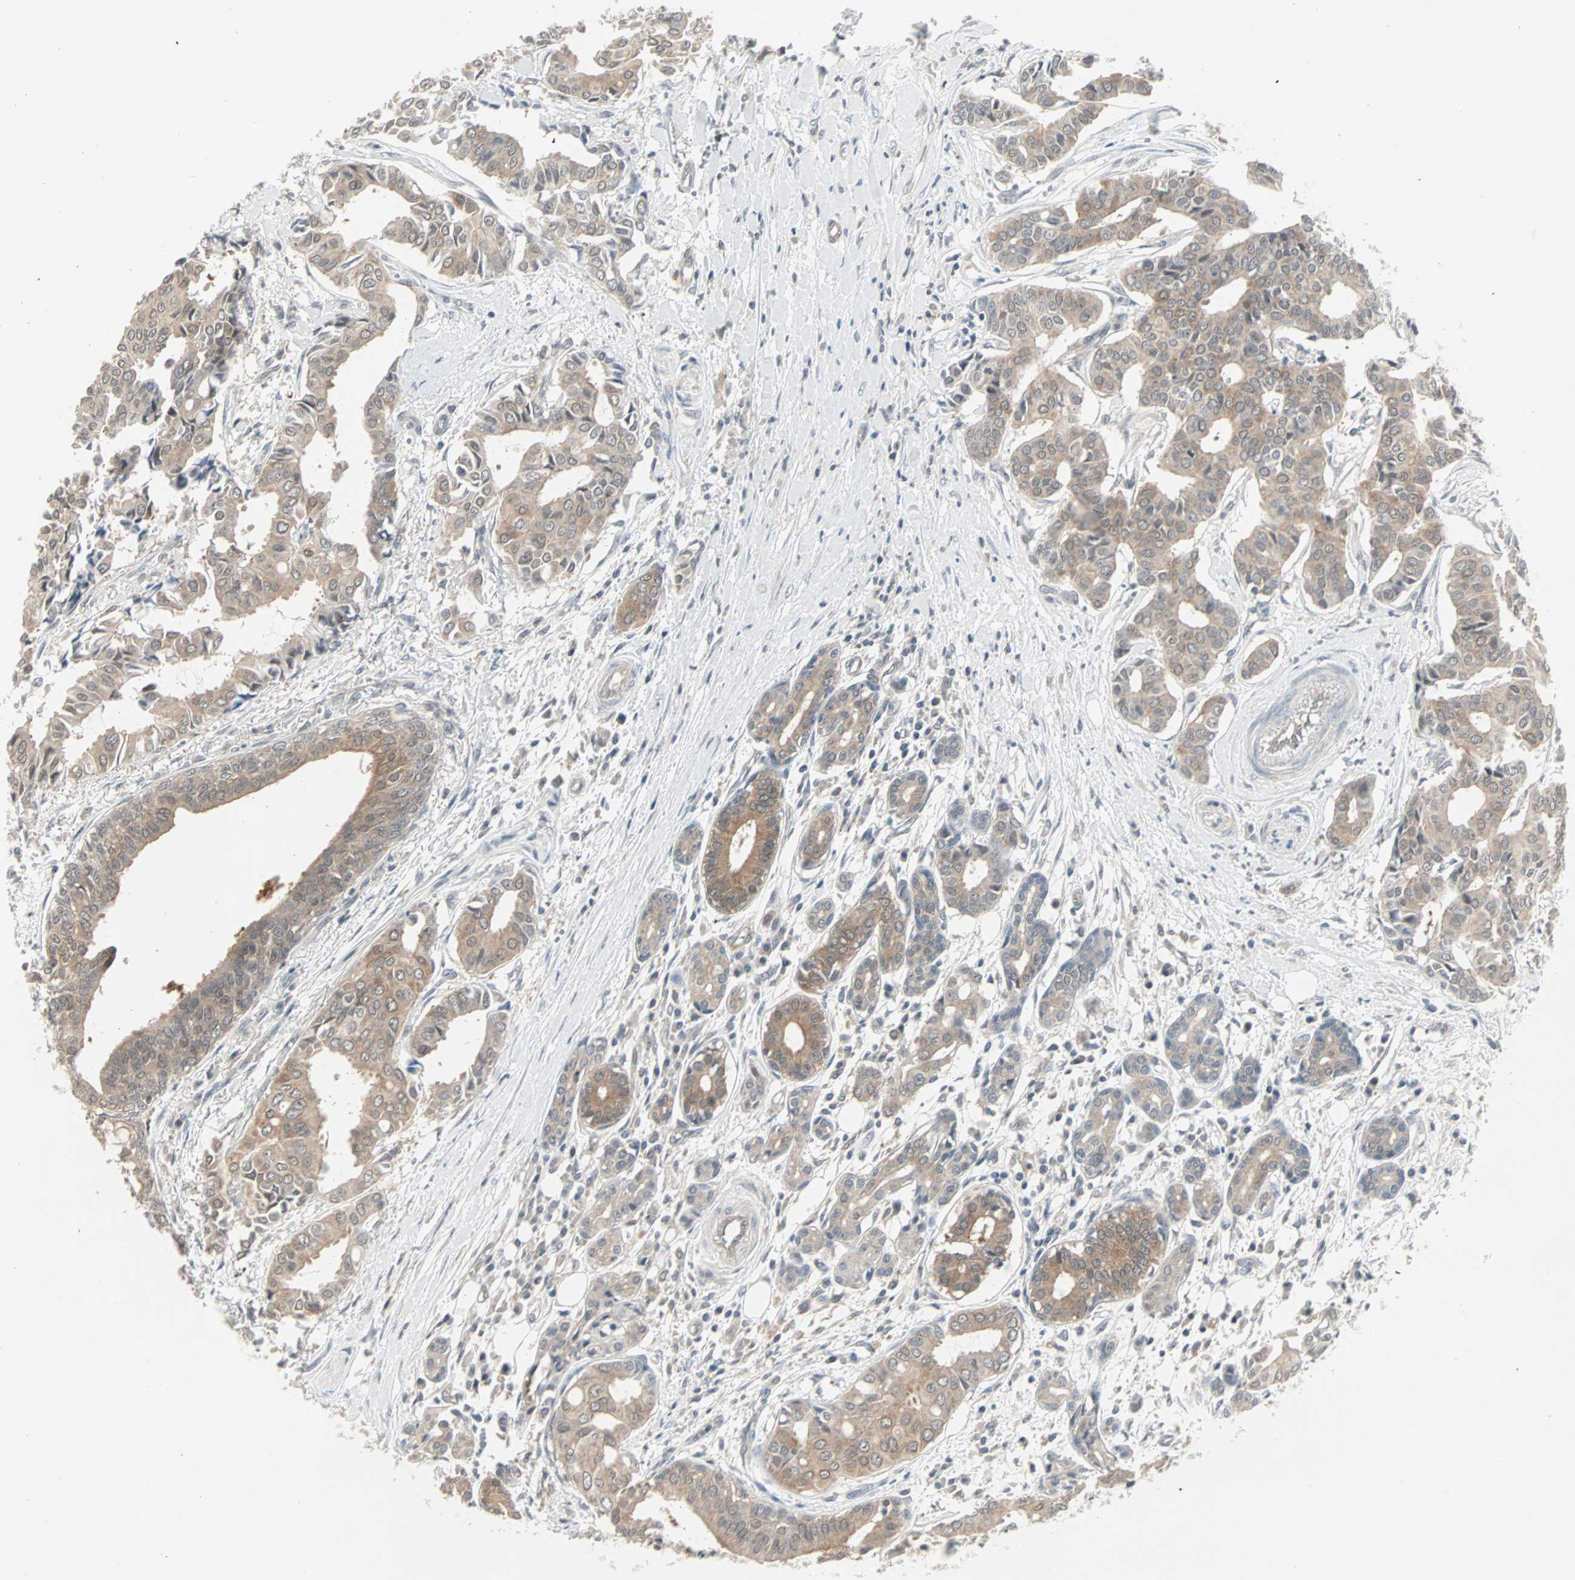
{"staining": {"intensity": "moderate", "quantity": ">75%", "location": "cytoplasmic/membranous"}, "tissue": "head and neck cancer", "cell_type": "Tumor cells", "image_type": "cancer", "snomed": [{"axis": "morphology", "description": "Adenocarcinoma, NOS"}, {"axis": "topography", "description": "Salivary gland"}, {"axis": "topography", "description": "Head-Neck"}], "caption": "A brown stain labels moderate cytoplasmic/membranous positivity of a protein in head and neck cancer tumor cells. The staining was performed using DAB to visualize the protein expression in brown, while the nuclei were stained in blue with hematoxylin (Magnification: 20x).", "gene": "PTPA", "patient": {"sex": "female", "age": 59}}